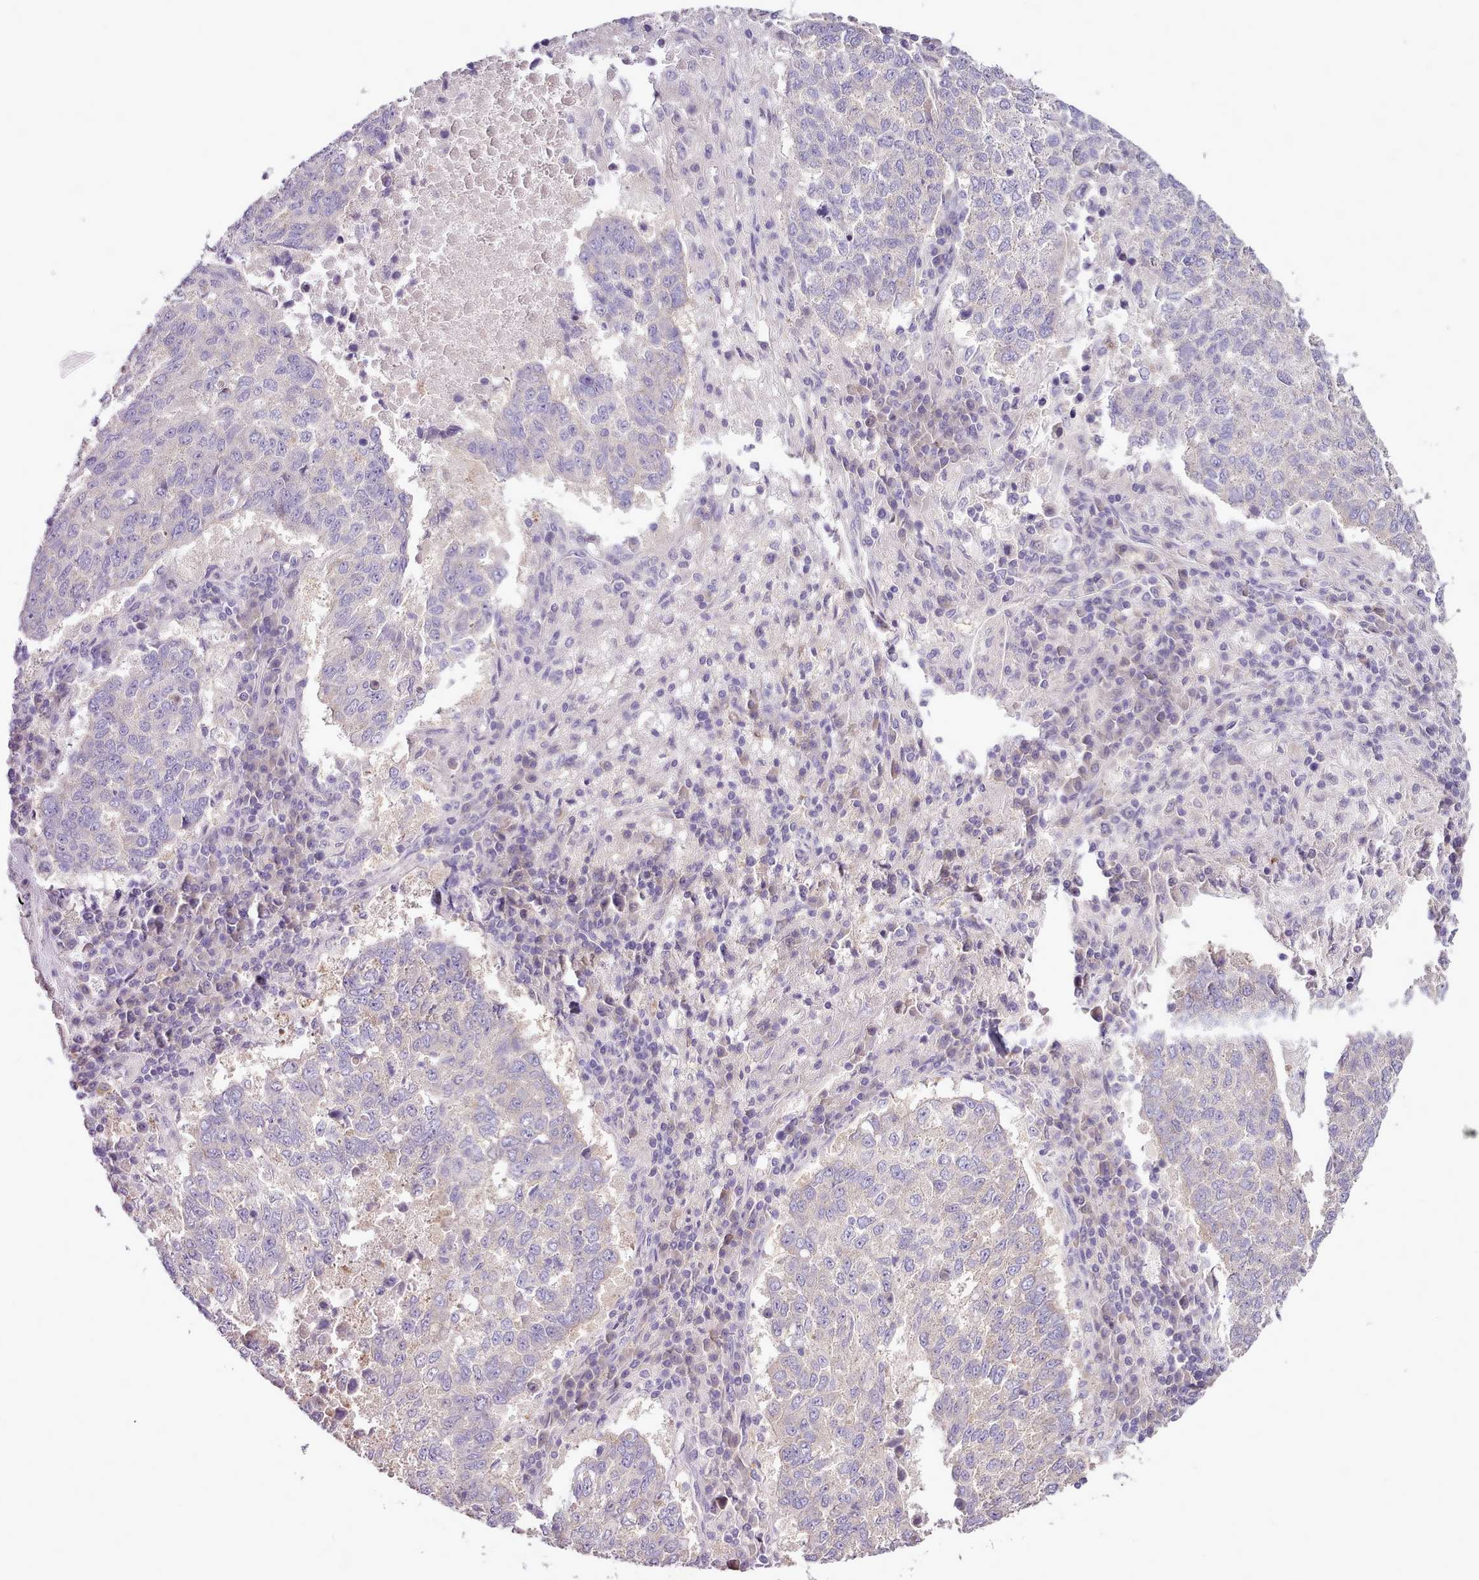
{"staining": {"intensity": "negative", "quantity": "none", "location": "none"}, "tissue": "lung cancer", "cell_type": "Tumor cells", "image_type": "cancer", "snomed": [{"axis": "morphology", "description": "Squamous cell carcinoma, NOS"}, {"axis": "topography", "description": "Lung"}], "caption": "The immunohistochemistry photomicrograph has no significant expression in tumor cells of lung cancer tissue. (DAB IHC with hematoxylin counter stain).", "gene": "SETX", "patient": {"sex": "male", "age": 73}}